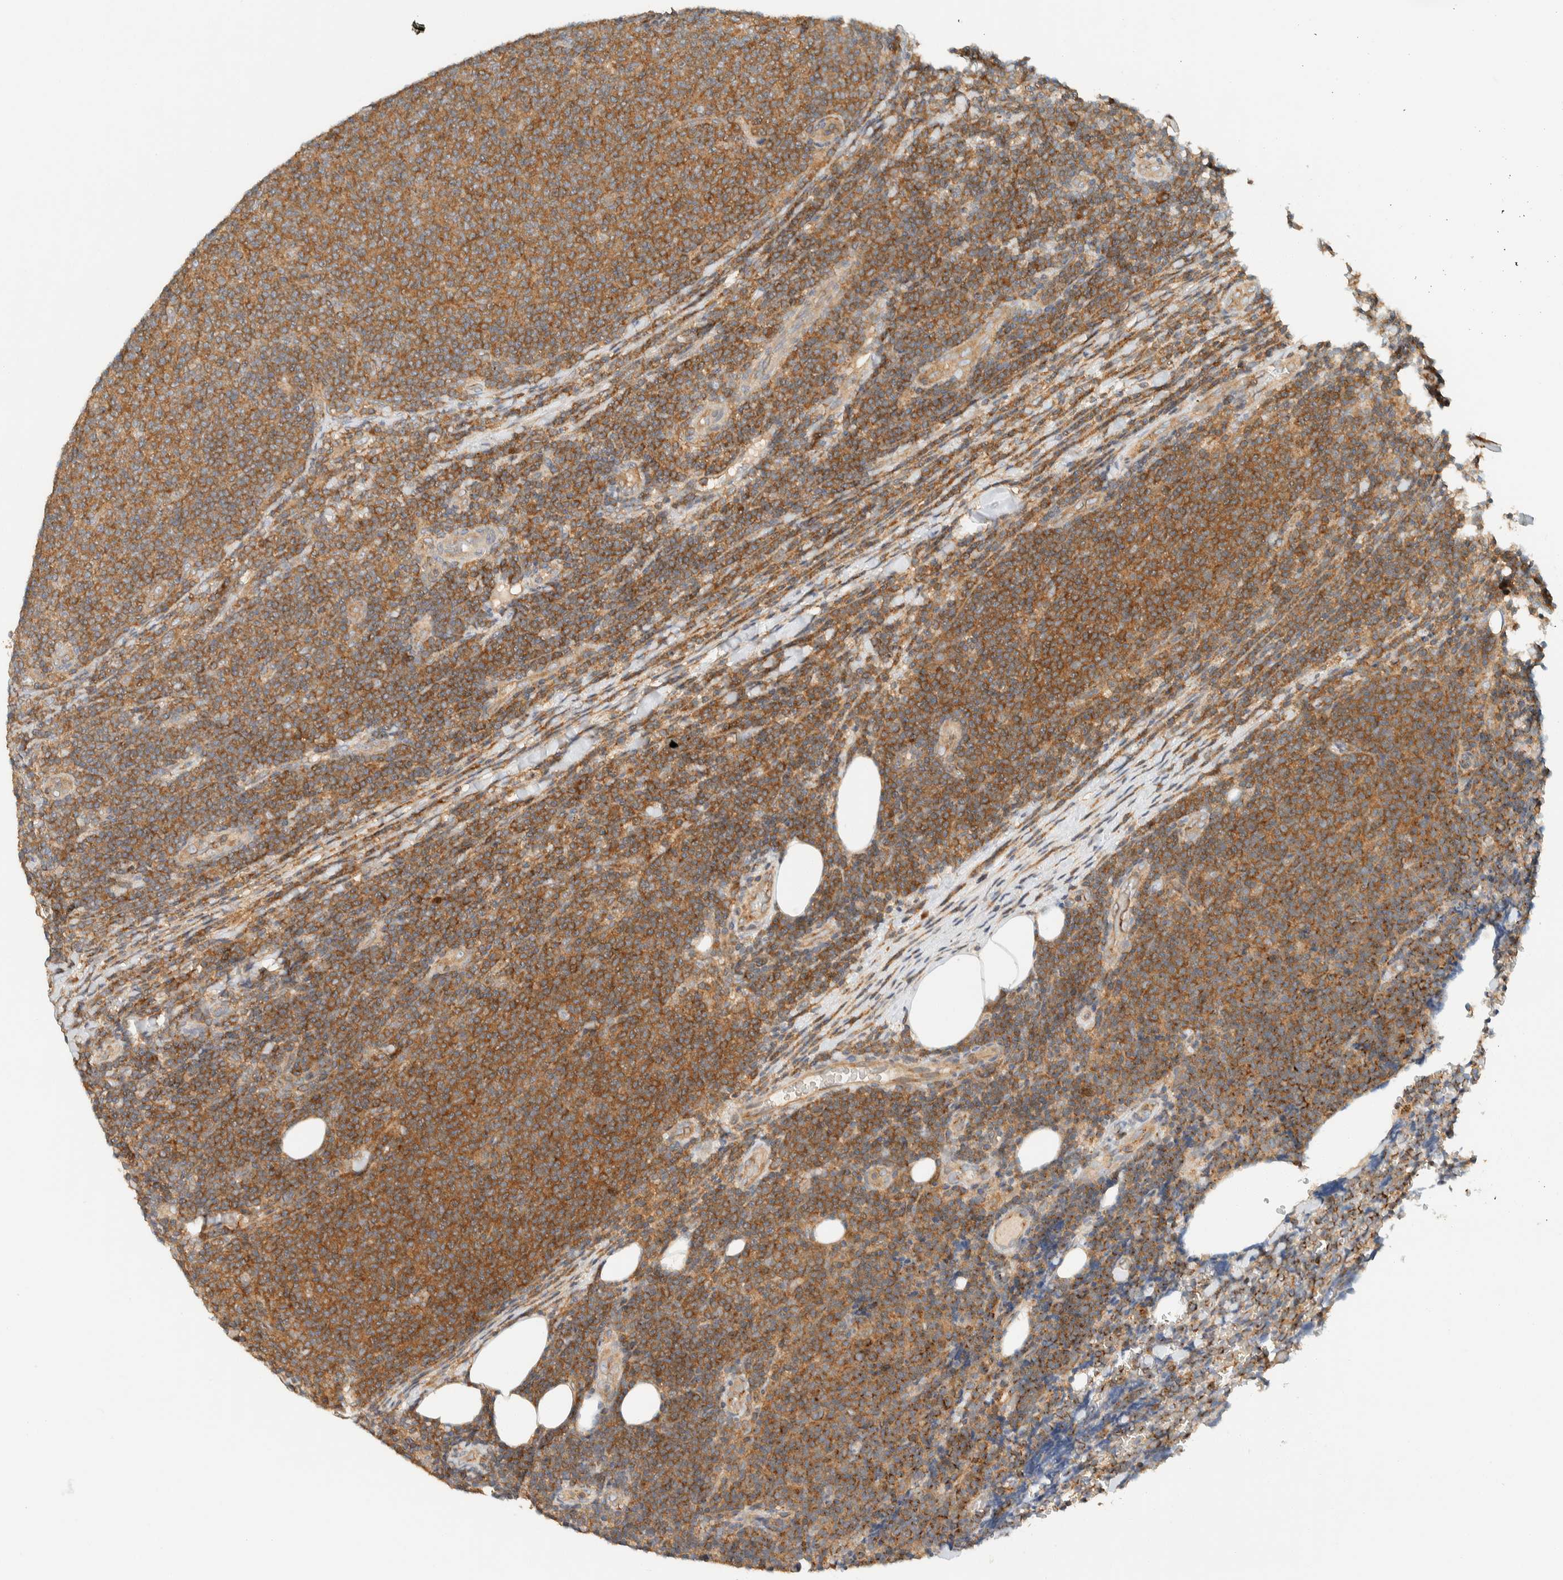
{"staining": {"intensity": "moderate", "quantity": ">75%", "location": "cytoplasmic/membranous"}, "tissue": "lymphoma", "cell_type": "Tumor cells", "image_type": "cancer", "snomed": [{"axis": "morphology", "description": "Malignant lymphoma, non-Hodgkin's type, Low grade"}, {"axis": "topography", "description": "Lymph node"}], "caption": "An immunohistochemistry (IHC) micrograph of tumor tissue is shown. Protein staining in brown shows moderate cytoplasmic/membranous positivity in lymphoma within tumor cells.", "gene": "ARFGEF1", "patient": {"sex": "male", "age": 66}}